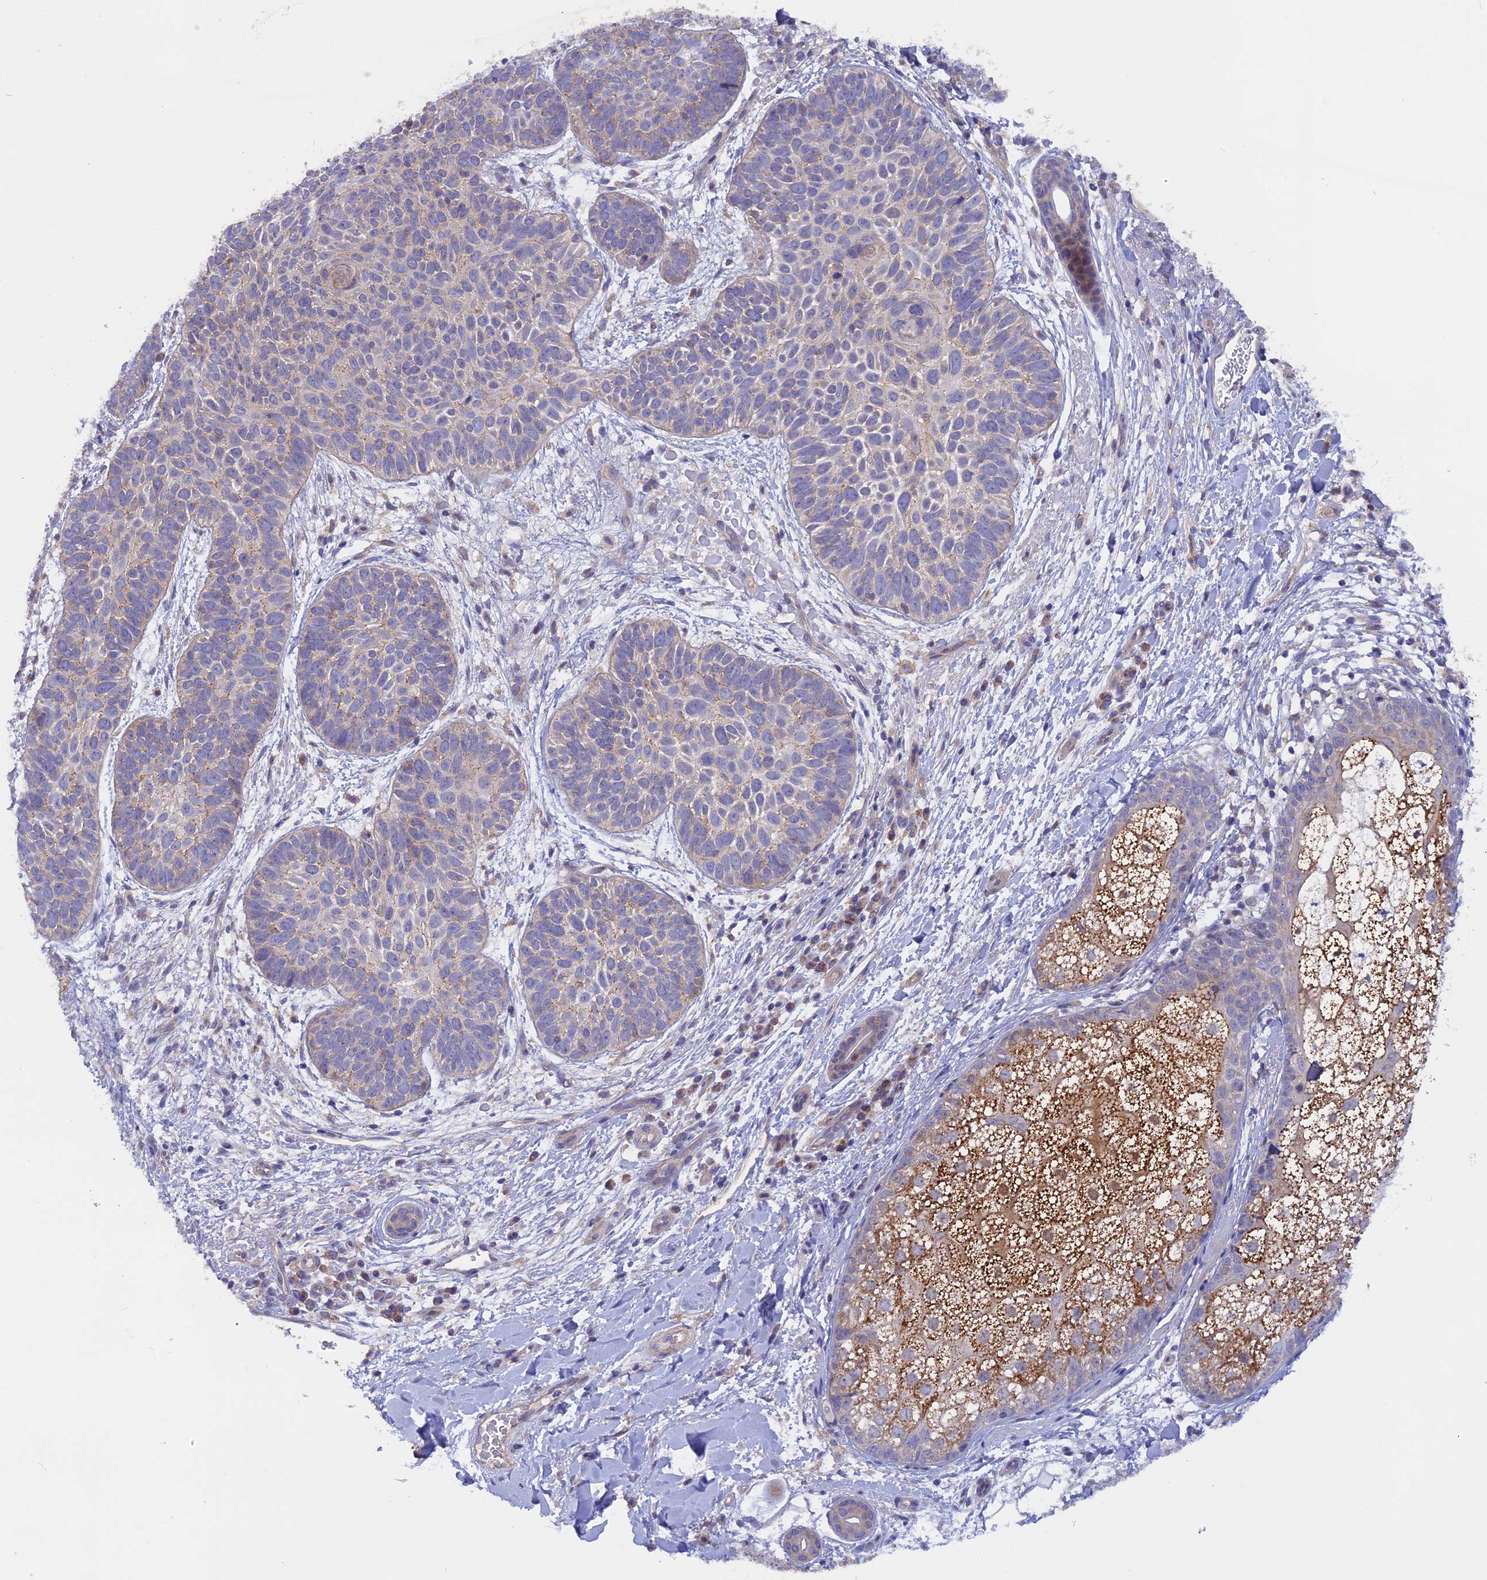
{"staining": {"intensity": "weak", "quantity": "<25%", "location": "cytoplasmic/membranous"}, "tissue": "skin cancer", "cell_type": "Tumor cells", "image_type": "cancer", "snomed": [{"axis": "morphology", "description": "Basal cell carcinoma"}, {"axis": "topography", "description": "Skin"}], "caption": "High power microscopy micrograph of an immunohistochemistry (IHC) image of skin basal cell carcinoma, revealing no significant expression in tumor cells. (DAB immunohistochemistry (IHC) with hematoxylin counter stain).", "gene": "HYCC1", "patient": {"sex": "male", "age": 85}}